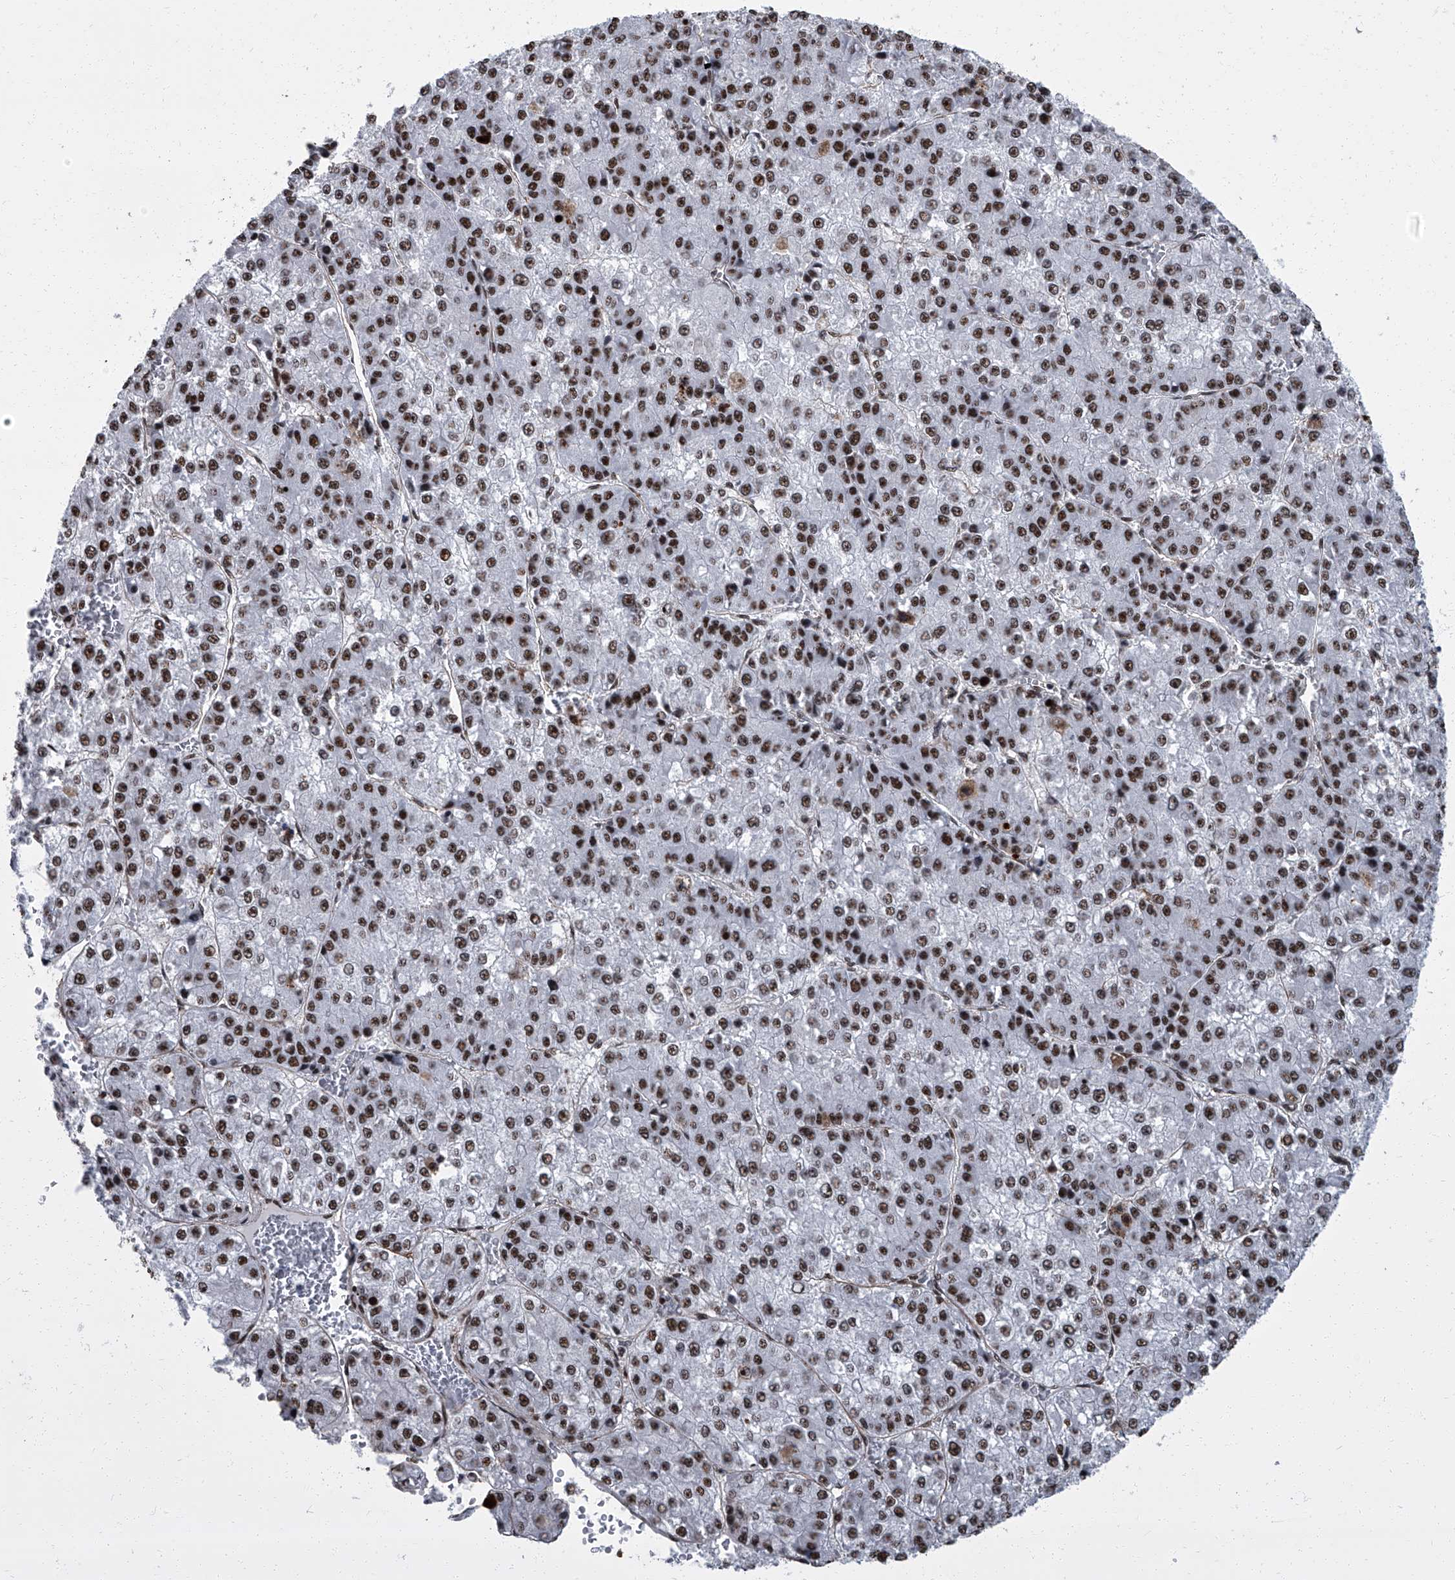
{"staining": {"intensity": "strong", "quantity": "25%-75%", "location": "nuclear"}, "tissue": "liver cancer", "cell_type": "Tumor cells", "image_type": "cancer", "snomed": [{"axis": "morphology", "description": "Carcinoma, Hepatocellular, NOS"}, {"axis": "topography", "description": "Liver"}], "caption": "Hepatocellular carcinoma (liver) tissue exhibits strong nuclear positivity in about 25%-75% of tumor cells, visualized by immunohistochemistry.", "gene": "ZNF518B", "patient": {"sex": "female", "age": 73}}